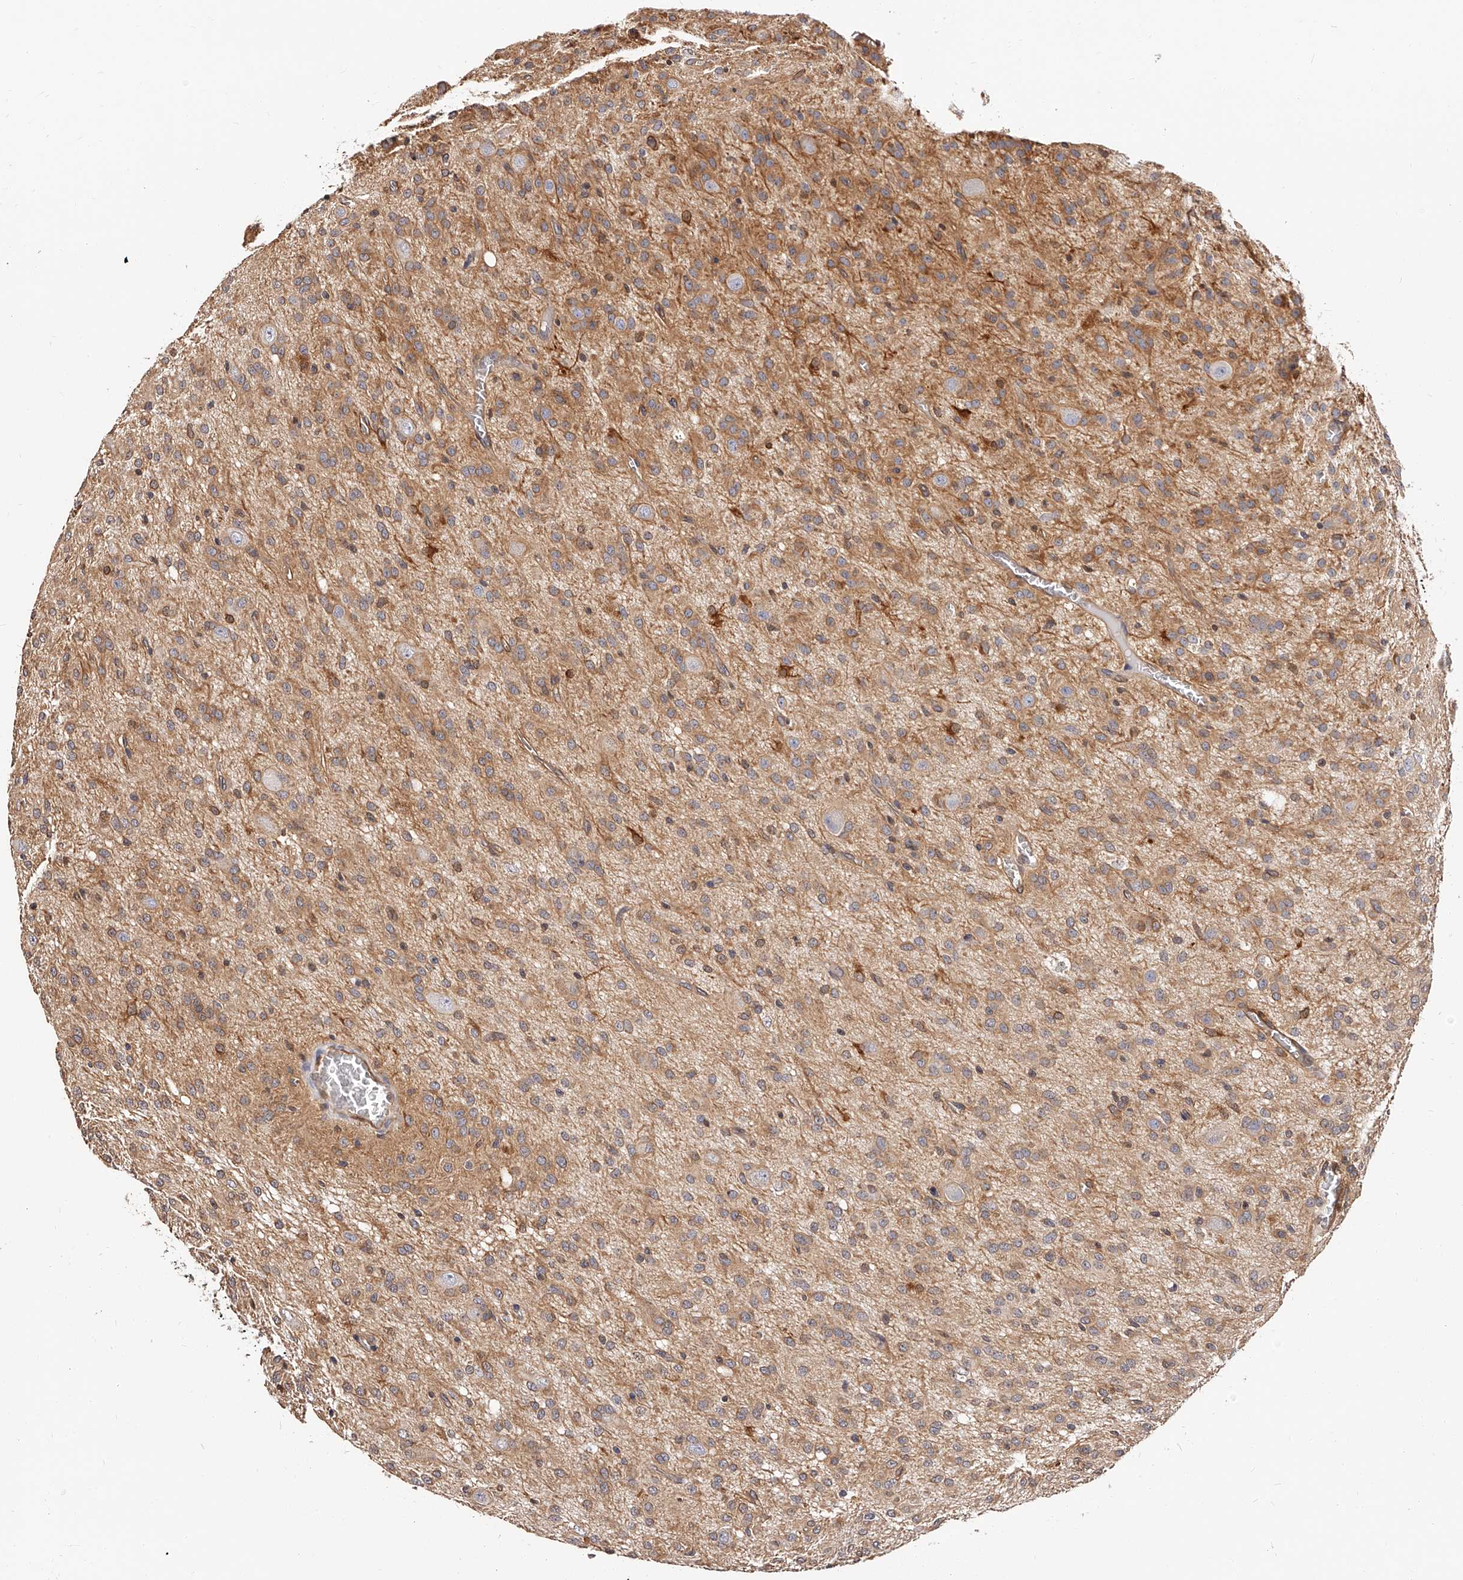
{"staining": {"intensity": "moderate", "quantity": "<25%", "location": "cytoplasmic/membranous"}, "tissue": "glioma", "cell_type": "Tumor cells", "image_type": "cancer", "snomed": [{"axis": "morphology", "description": "Glioma, malignant, High grade"}, {"axis": "topography", "description": "Brain"}], "caption": "This micrograph exhibits immunohistochemistry (IHC) staining of human glioma, with low moderate cytoplasmic/membranous staining in about <25% of tumor cells.", "gene": "LAP3", "patient": {"sex": "female", "age": 59}}